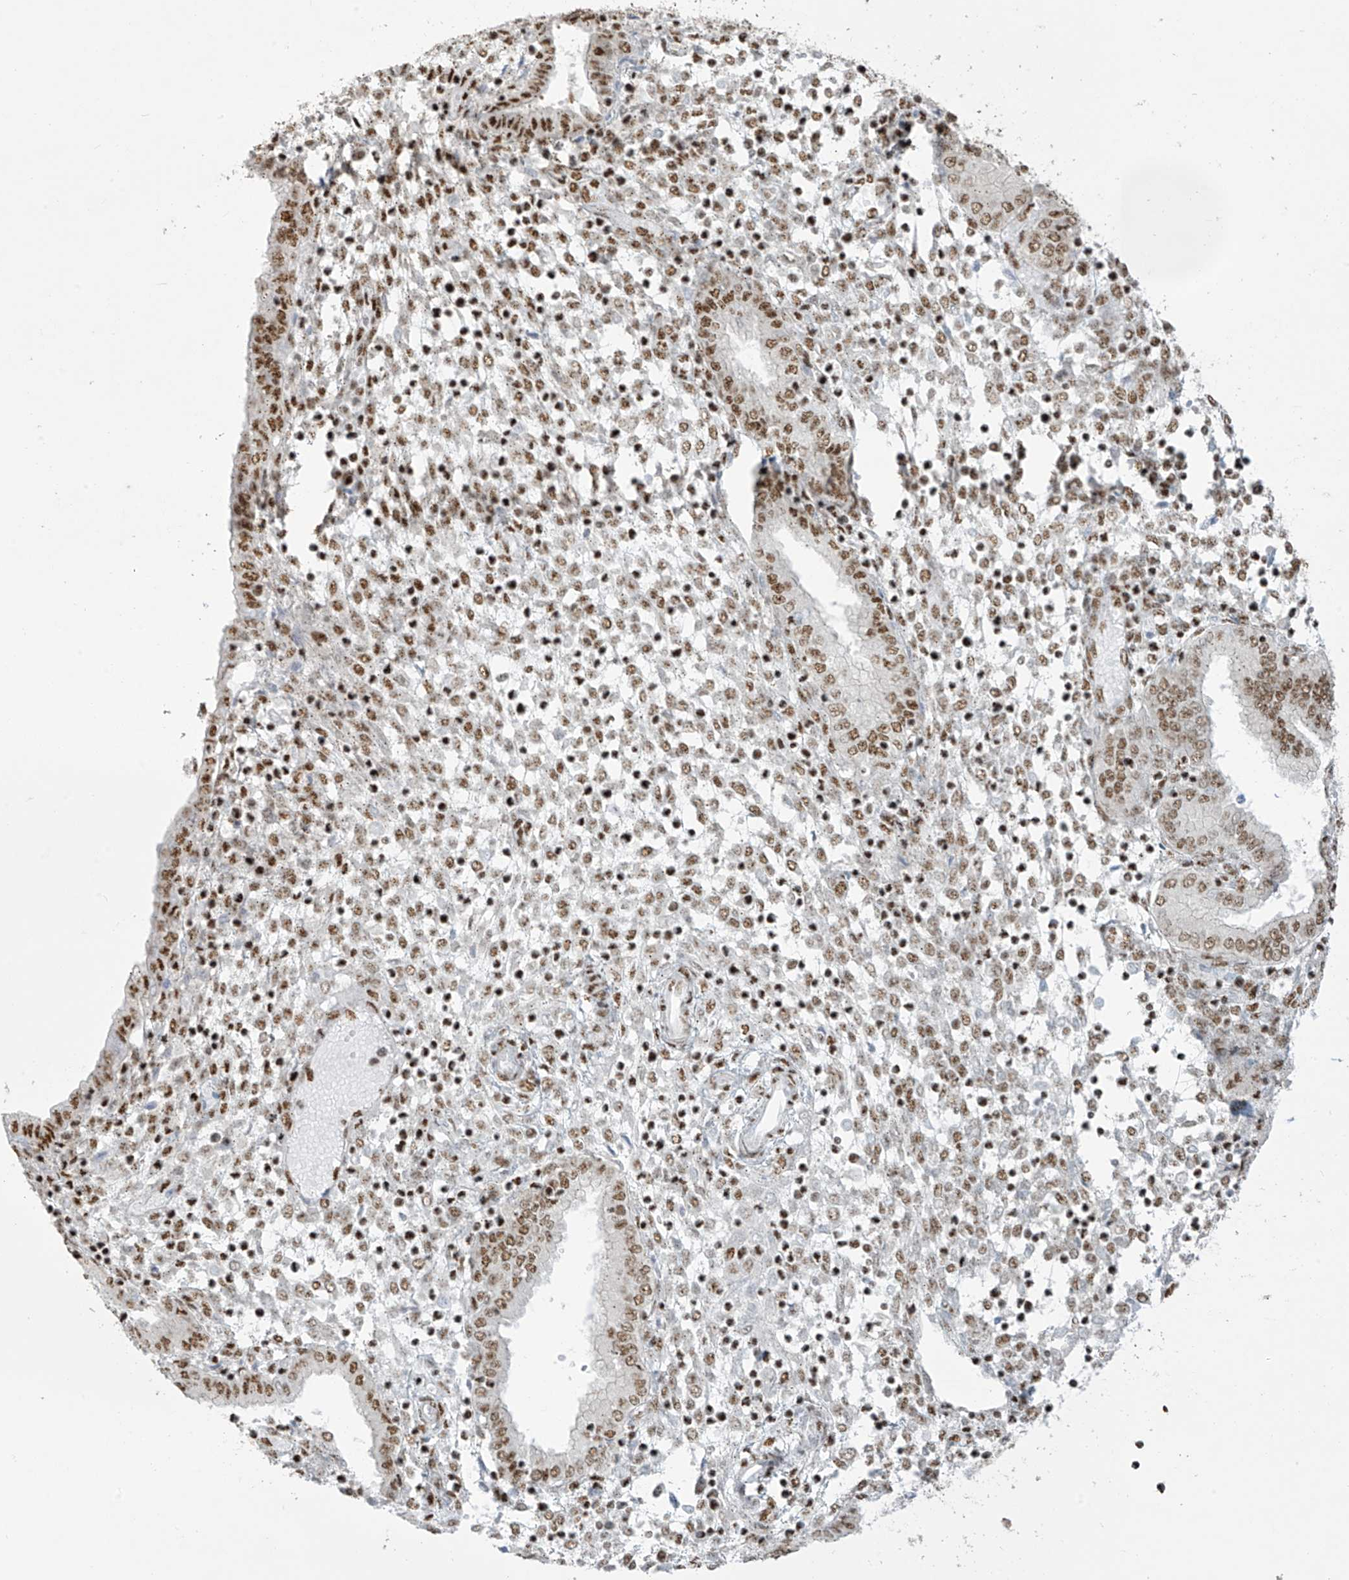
{"staining": {"intensity": "moderate", "quantity": ">75%", "location": "nuclear"}, "tissue": "endometrium", "cell_type": "Cells in endometrial stroma", "image_type": "normal", "snomed": [{"axis": "morphology", "description": "Normal tissue, NOS"}, {"axis": "topography", "description": "Endometrium"}], "caption": "IHC (DAB) staining of benign human endometrium exhibits moderate nuclear protein positivity in about >75% of cells in endometrial stroma. (Brightfield microscopy of DAB IHC at high magnification).", "gene": "MS4A6A", "patient": {"sex": "female", "age": 53}}